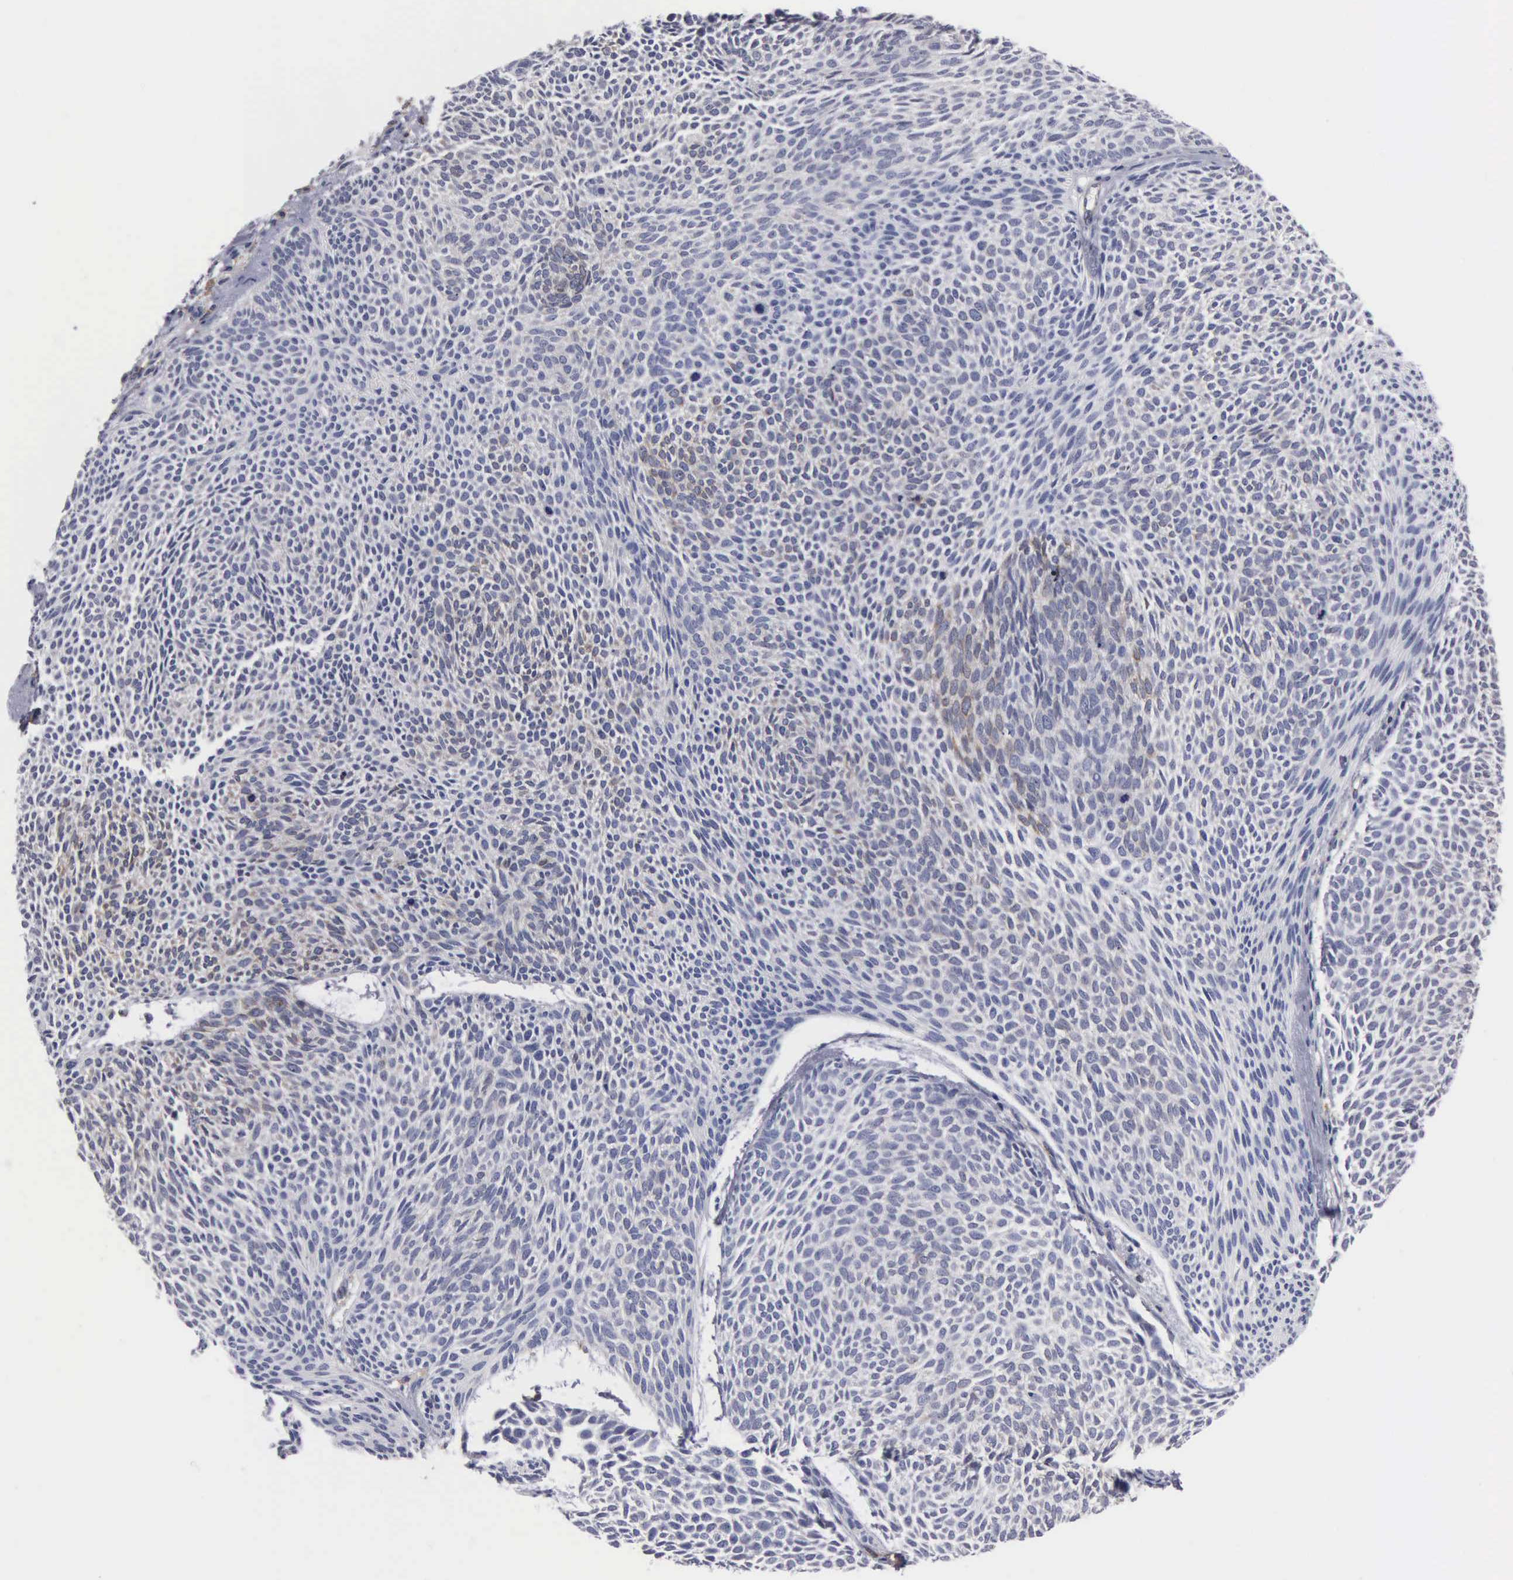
{"staining": {"intensity": "negative", "quantity": "none", "location": "none"}, "tissue": "skin cancer", "cell_type": "Tumor cells", "image_type": "cancer", "snomed": [{"axis": "morphology", "description": "Basal cell carcinoma"}, {"axis": "topography", "description": "Skin"}], "caption": "Micrograph shows no significant protein positivity in tumor cells of basal cell carcinoma (skin).", "gene": "PTGS2", "patient": {"sex": "male", "age": 84}}